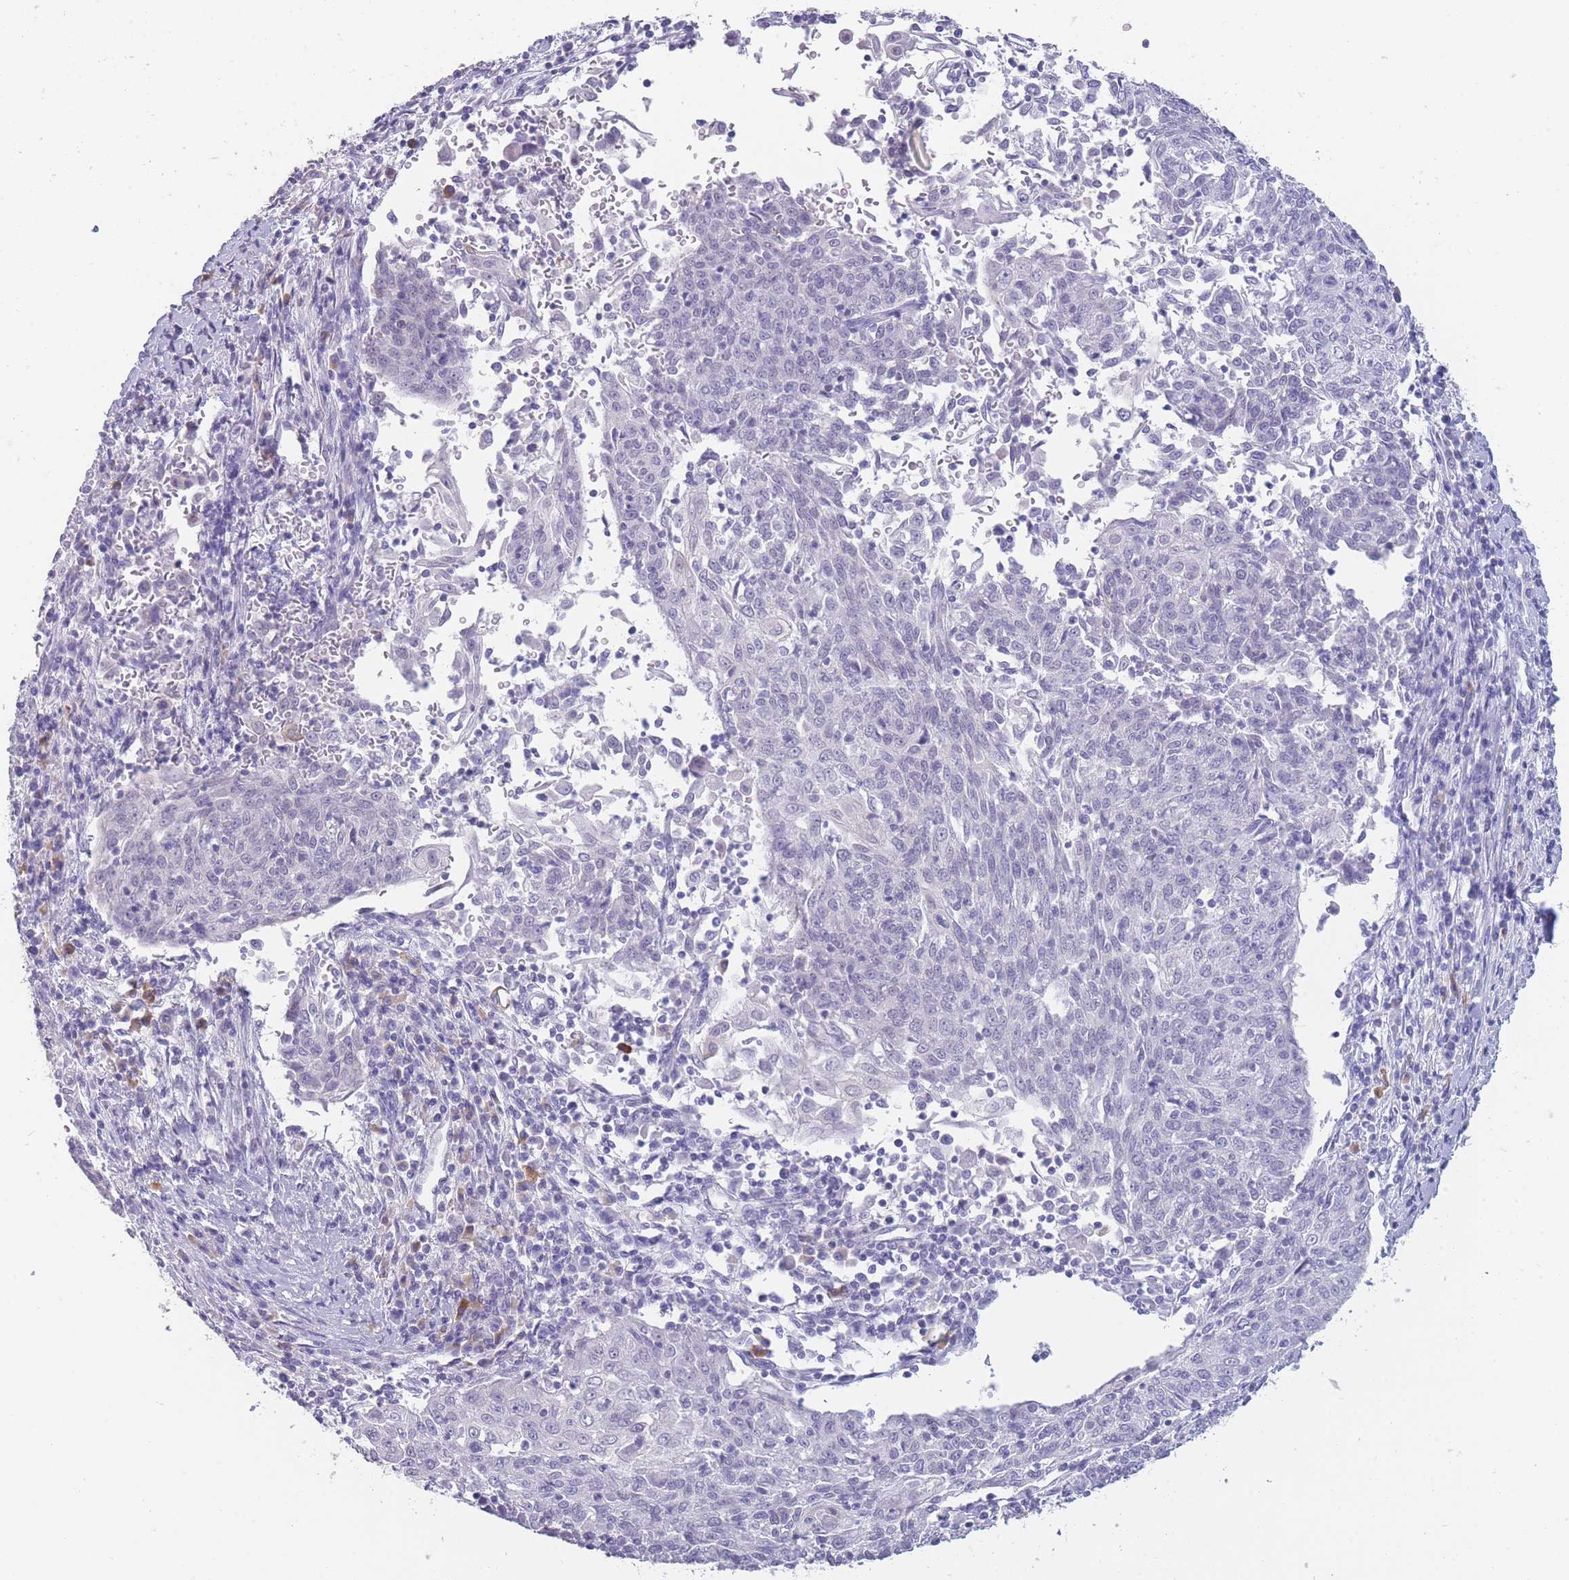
{"staining": {"intensity": "negative", "quantity": "none", "location": "none"}, "tissue": "cervical cancer", "cell_type": "Tumor cells", "image_type": "cancer", "snomed": [{"axis": "morphology", "description": "Squamous cell carcinoma, NOS"}, {"axis": "topography", "description": "Cervix"}], "caption": "IHC image of squamous cell carcinoma (cervical) stained for a protein (brown), which demonstrates no expression in tumor cells.", "gene": "DCANP1", "patient": {"sex": "female", "age": 48}}